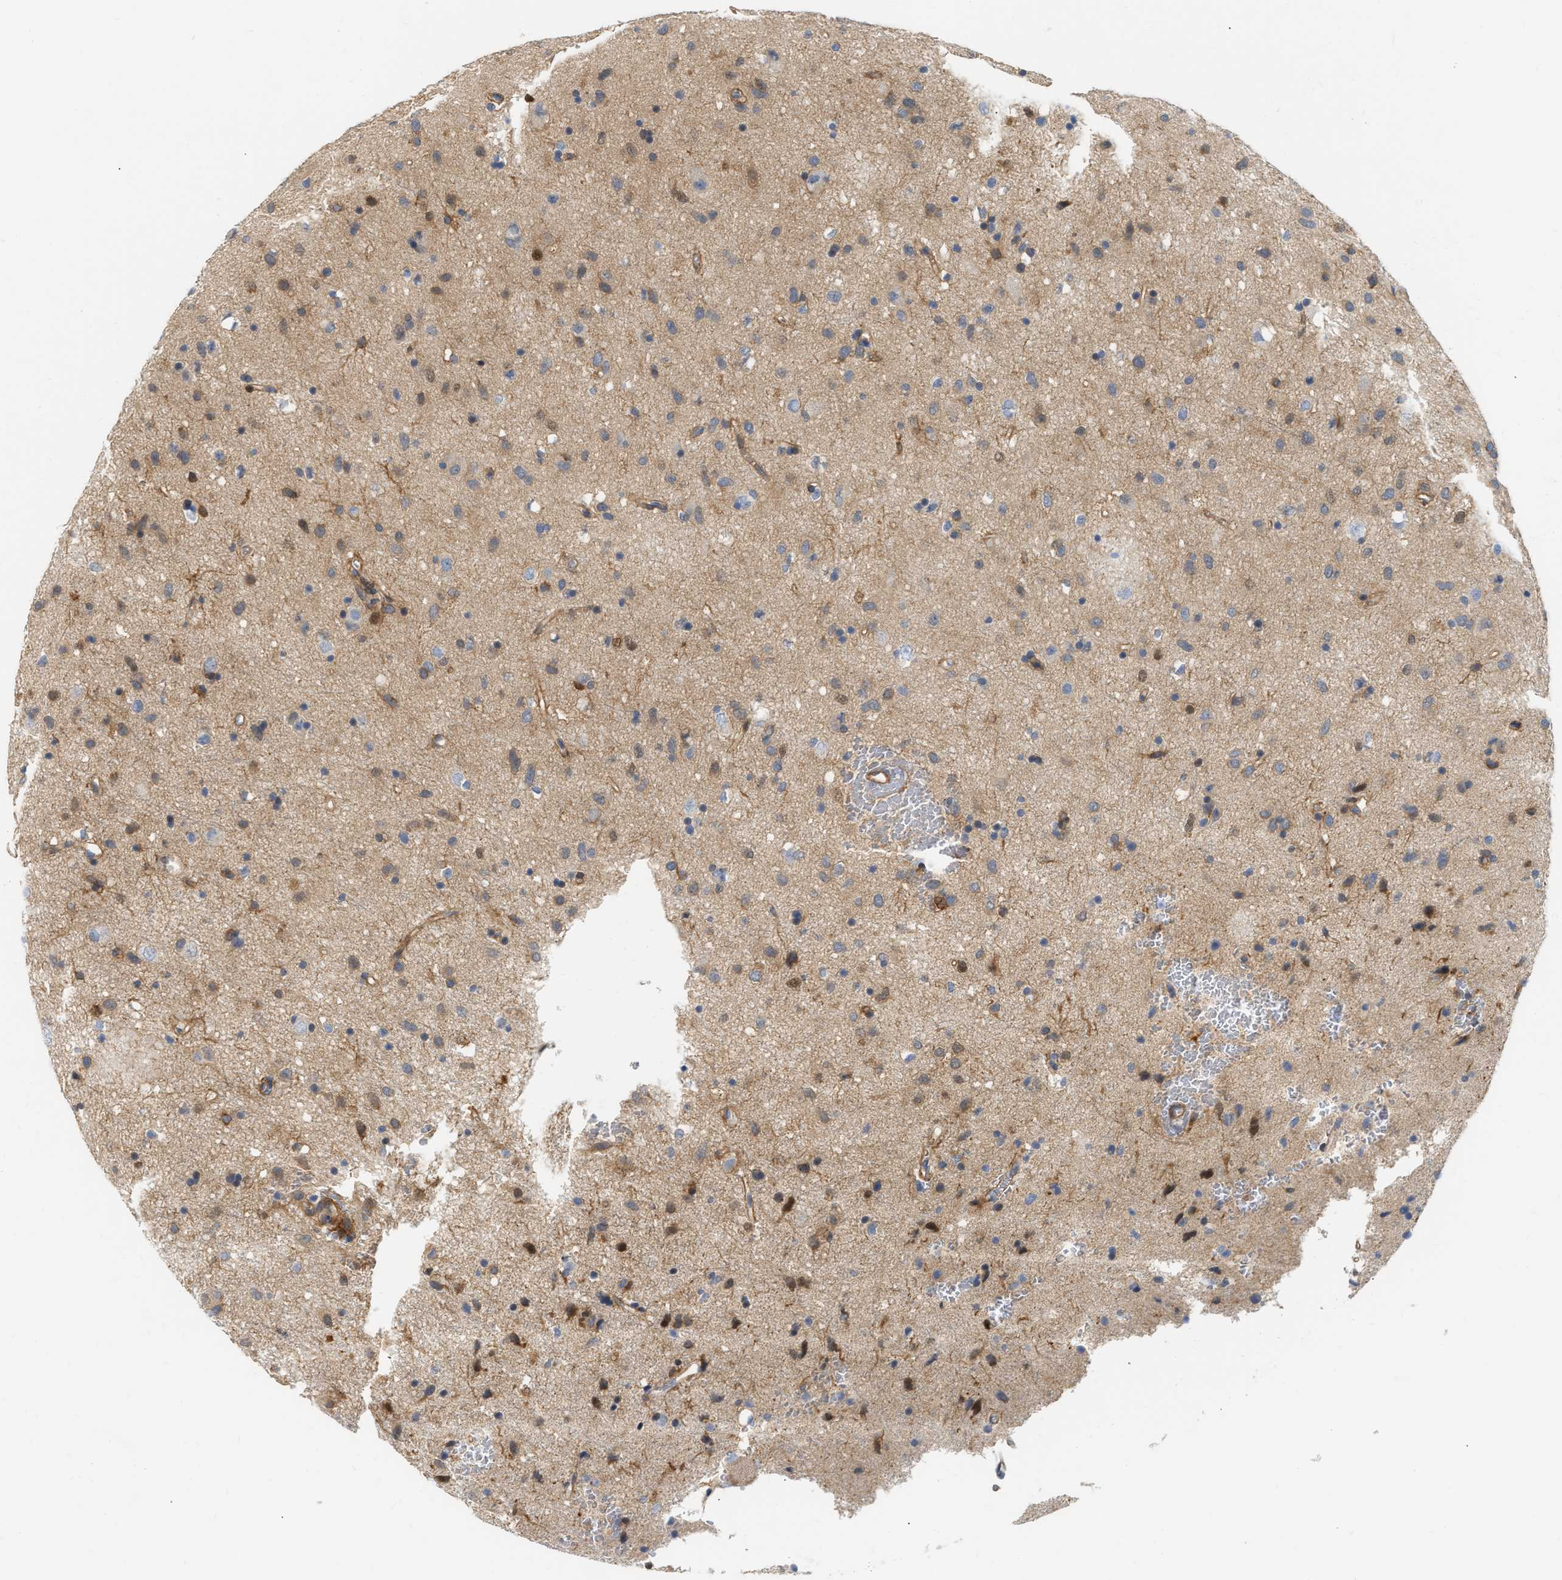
{"staining": {"intensity": "moderate", "quantity": "25%-75%", "location": "cytoplasmic/membranous,nuclear"}, "tissue": "glioma", "cell_type": "Tumor cells", "image_type": "cancer", "snomed": [{"axis": "morphology", "description": "Glioma, malignant, Low grade"}, {"axis": "topography", "description": "Brain"}], "caption": "Immunohistochemistry photomicrograph of human malignant glioma (low-grade) stained for a protein (brown), which exhibits medium levels of moderate cytoplasmic/membranous and nuclear expression in approximately 25%-75% of tumor cells.", "gene": "FHL1", "patient": {"sex": "male", "age": 77}}